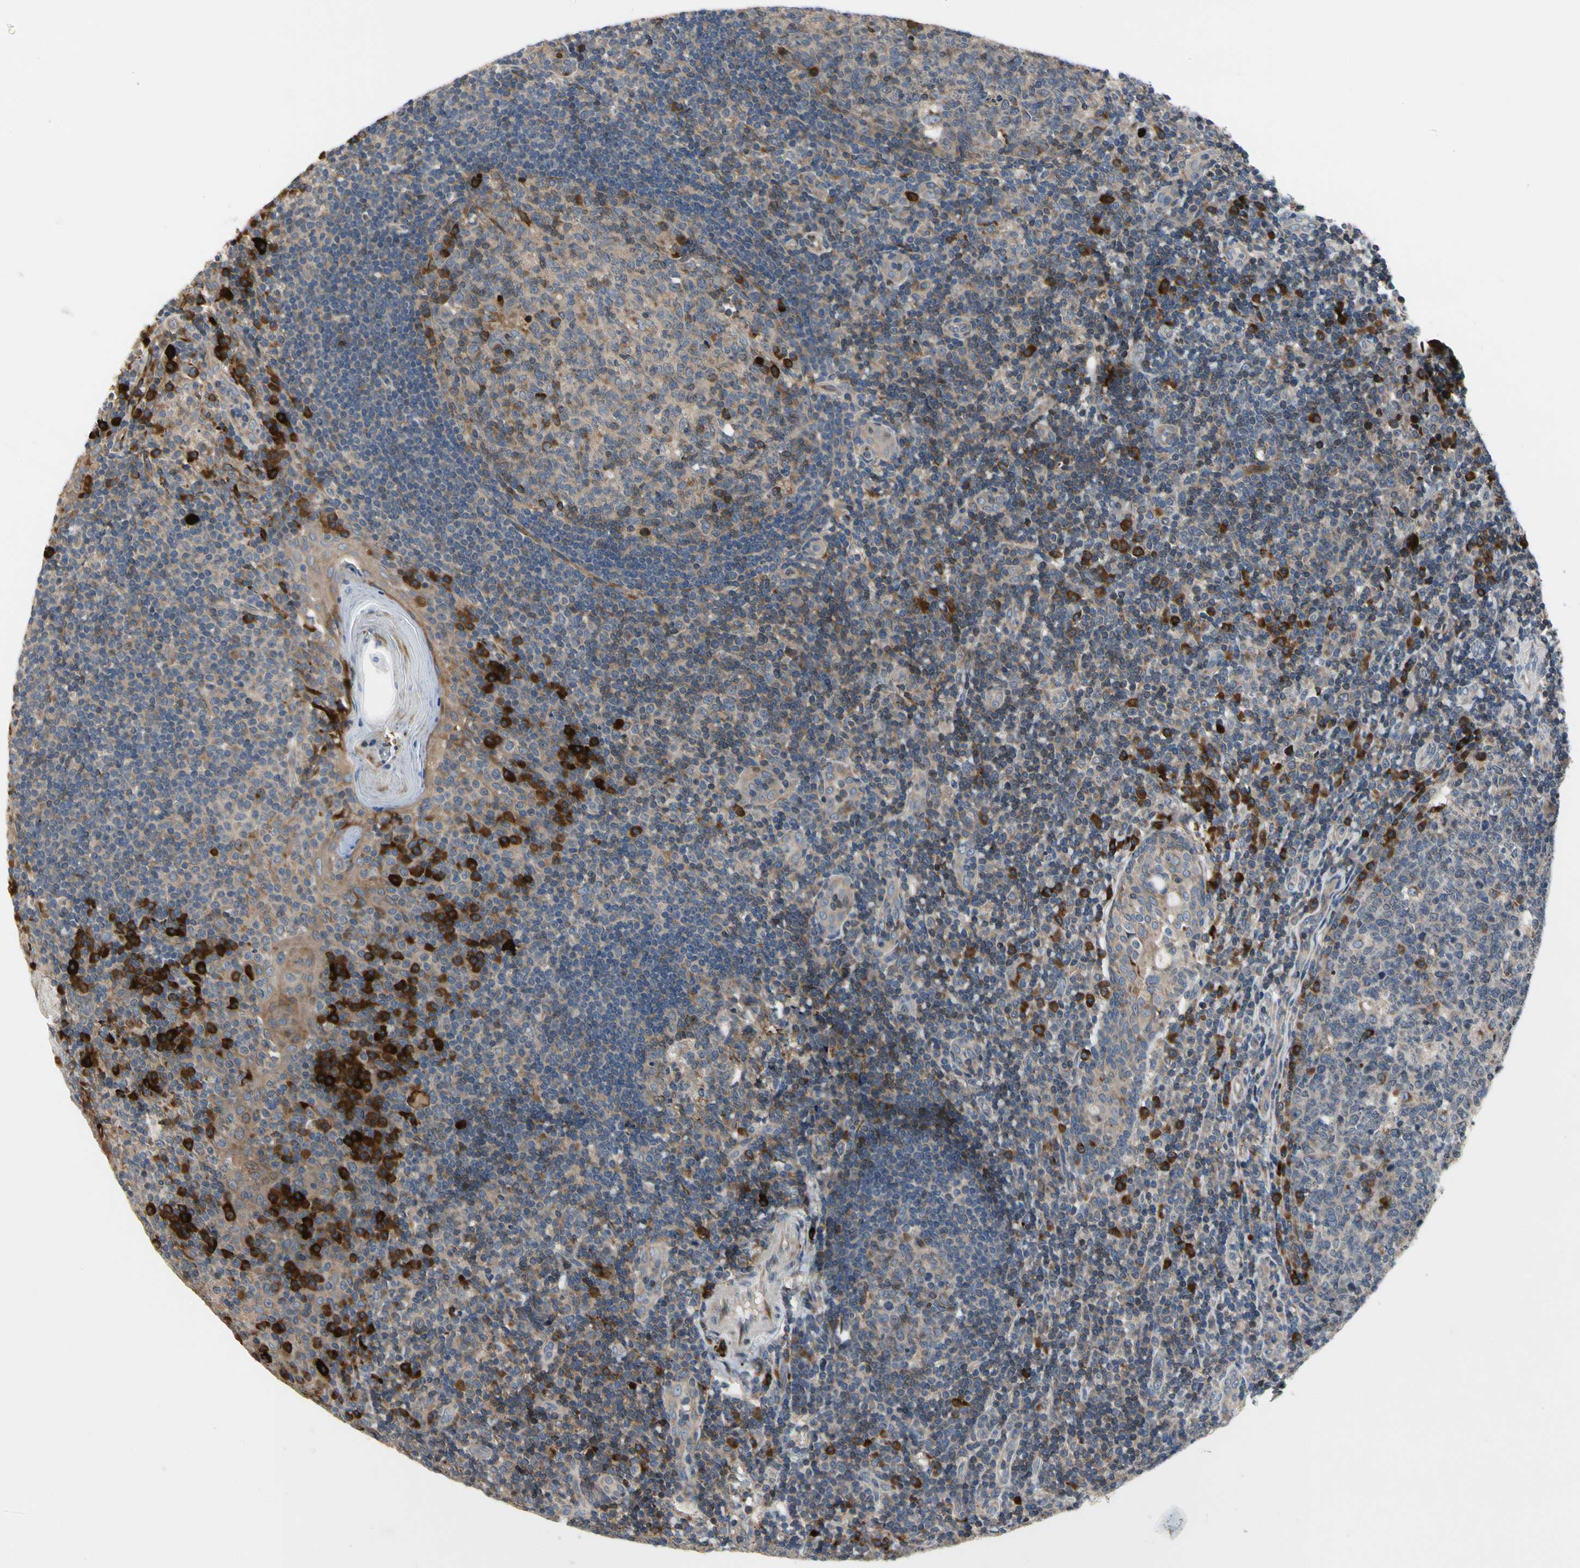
{"staining": {"intensity": "weak", "quantity": ">75%", "location": "cytoplasmic/membranous"}, "tissue": "tonsil", "cell_type": "Germinal center cells", "image_type": "normal", "snomed": [{"axis": "morphology", "description": "Normal tissue, NOS"}, {"axis": "topography", "description": "Tonsil"}], "caption": "Immunohistochemical staining of unremarkable tonsil exhibits weak cytoplasmic/membranous protein staining in approximately >75% of germinal center cells. (Brightfield microscopy of DAB IHC at high magnification).", "gene": "MMEL1", "patient": {"sex": "female", "age": 40}}